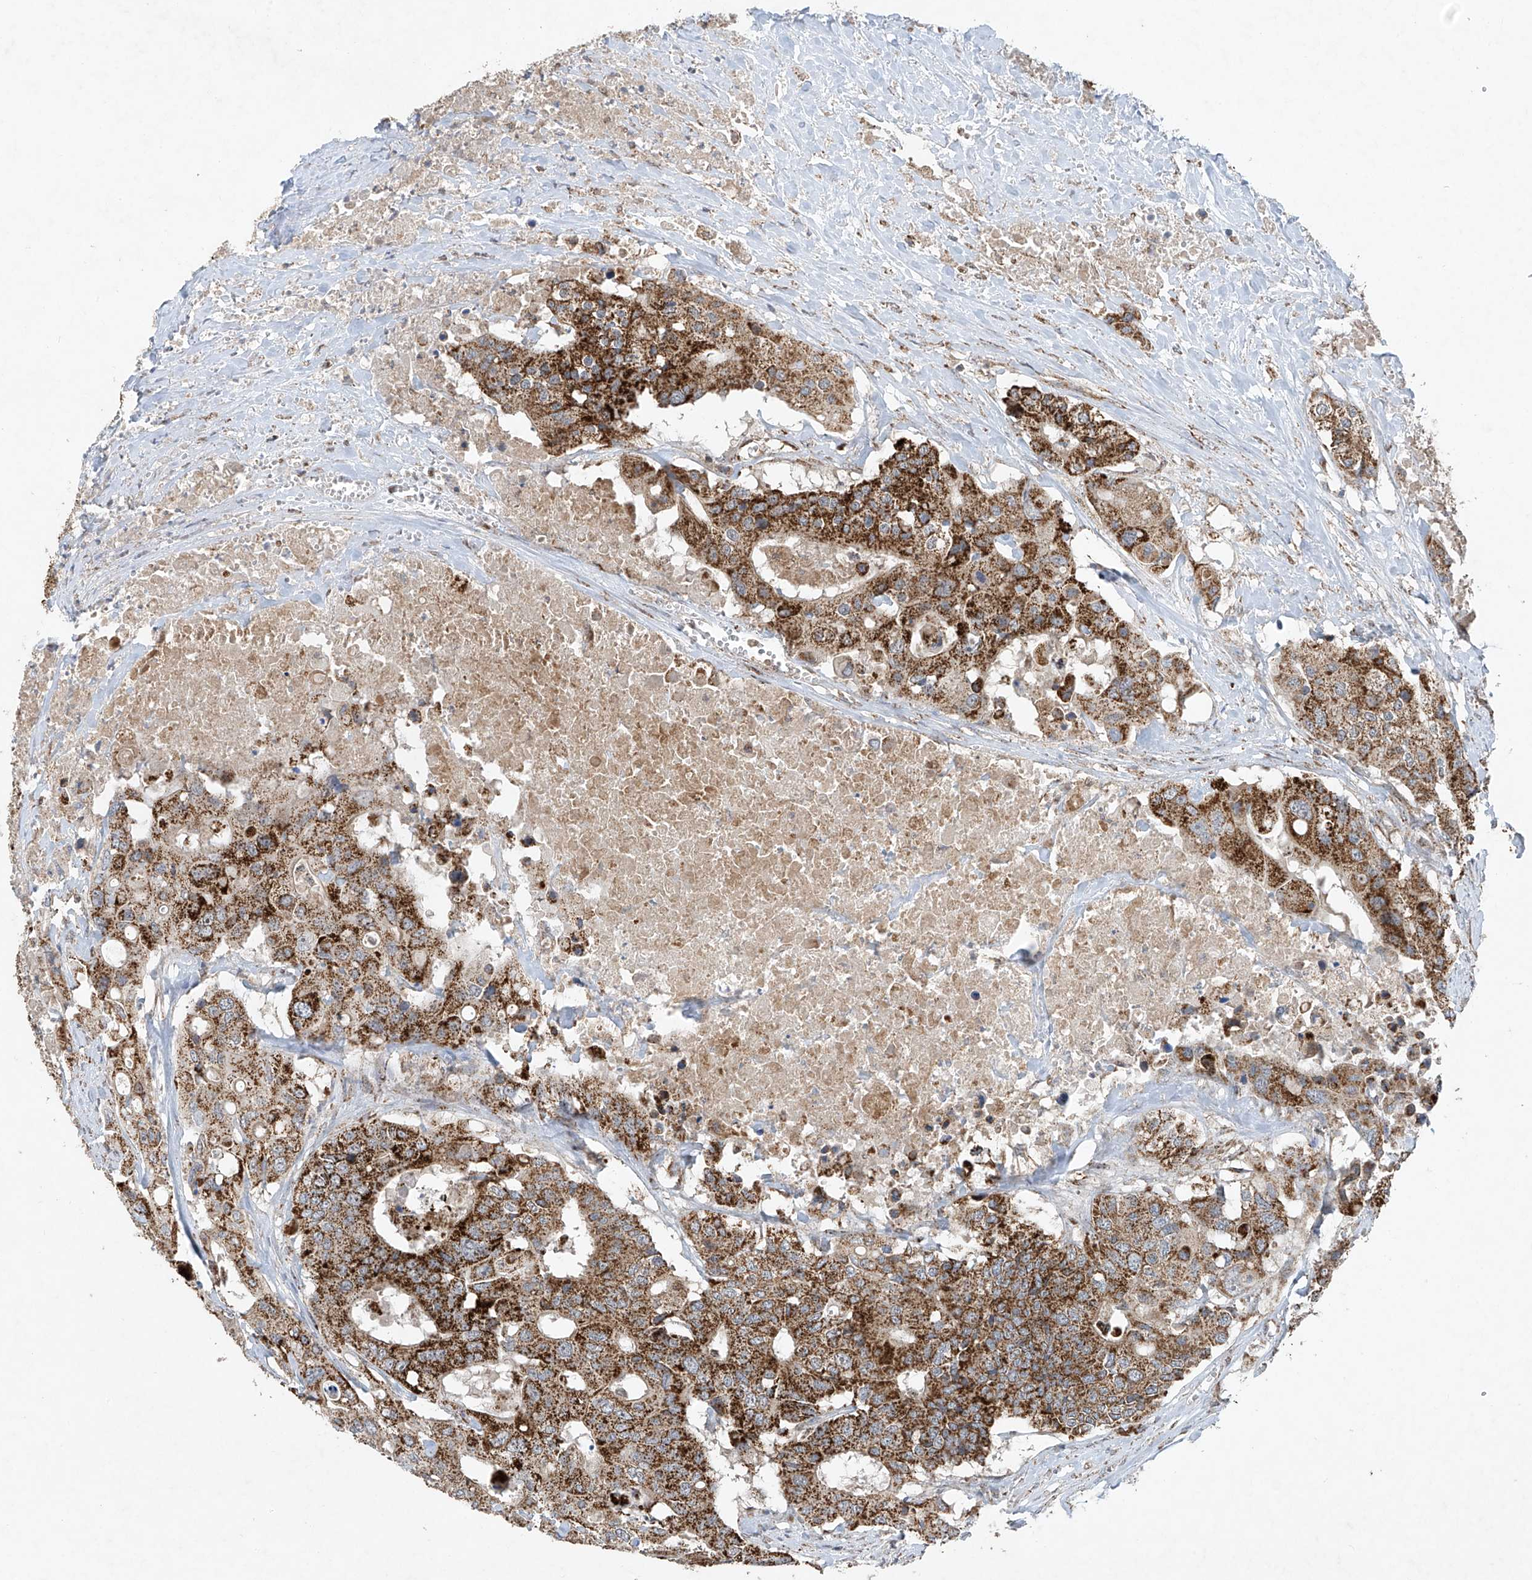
{"staining": {"intensity": "strong", "quantity": ">75%", "location": "cytoplasmic/membranous"}, "tissue": "colorectal cancer", "cell_type": "Tumor cells", "image_type": "cancer", "snomed": [{"axis": "morphology", "description": "Adenocarcinoma, NOS"}, {"axis": "topography", "description": "Colon"}], "caption": "Immunohistochemical staining of colorectal adenocarcinoma shows strong cytoplasmic/membranous protein staining in approximately >75% of tumor cells.", "gene": "UQCC1", "patient": {"sex": "male", "age": 77}}